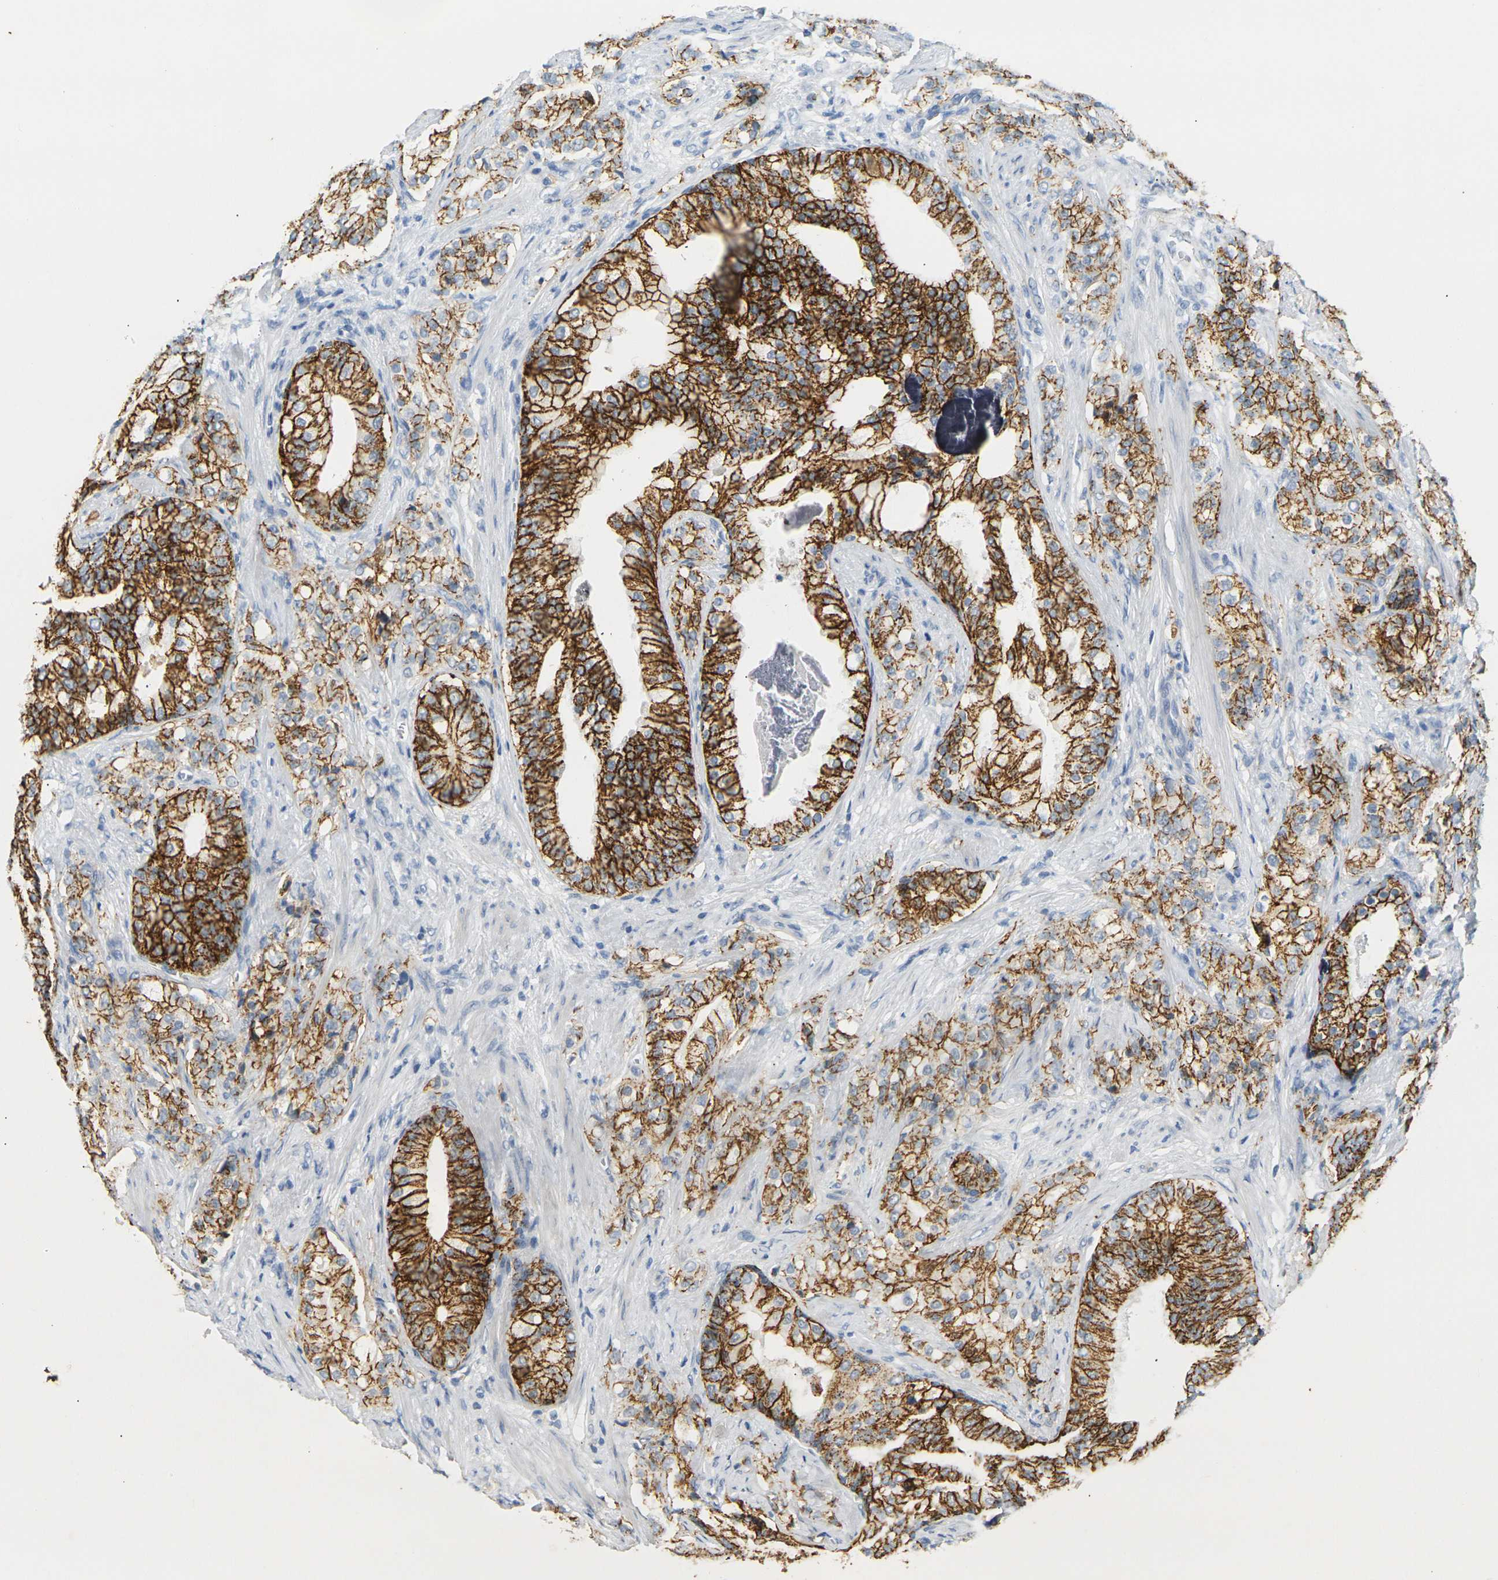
{"staining": {"intensity": "strong", "quantity": ">75%", "location": "cytoplasmic/membranous"}, "tissue": "prostate cancer", "cell_type": "Tumor cells", "image_type": "cancer", "snomed": [{"axis": "morphology", "description": "Adenocarcinoma, Low grade"}, {"axis": "topography", "description": "Prostate"}], "caption": "This image reveals prostate low-grade adenocarcinoma stained with immunohistochemistry to label a protein in brown. The cytoplasmic/membranous of tumor cells show strong positivity for the protein. Nuclei are counter-stained blue.", "gene": "CLDN7", "patient": {"sex": "male", "age": 58}}